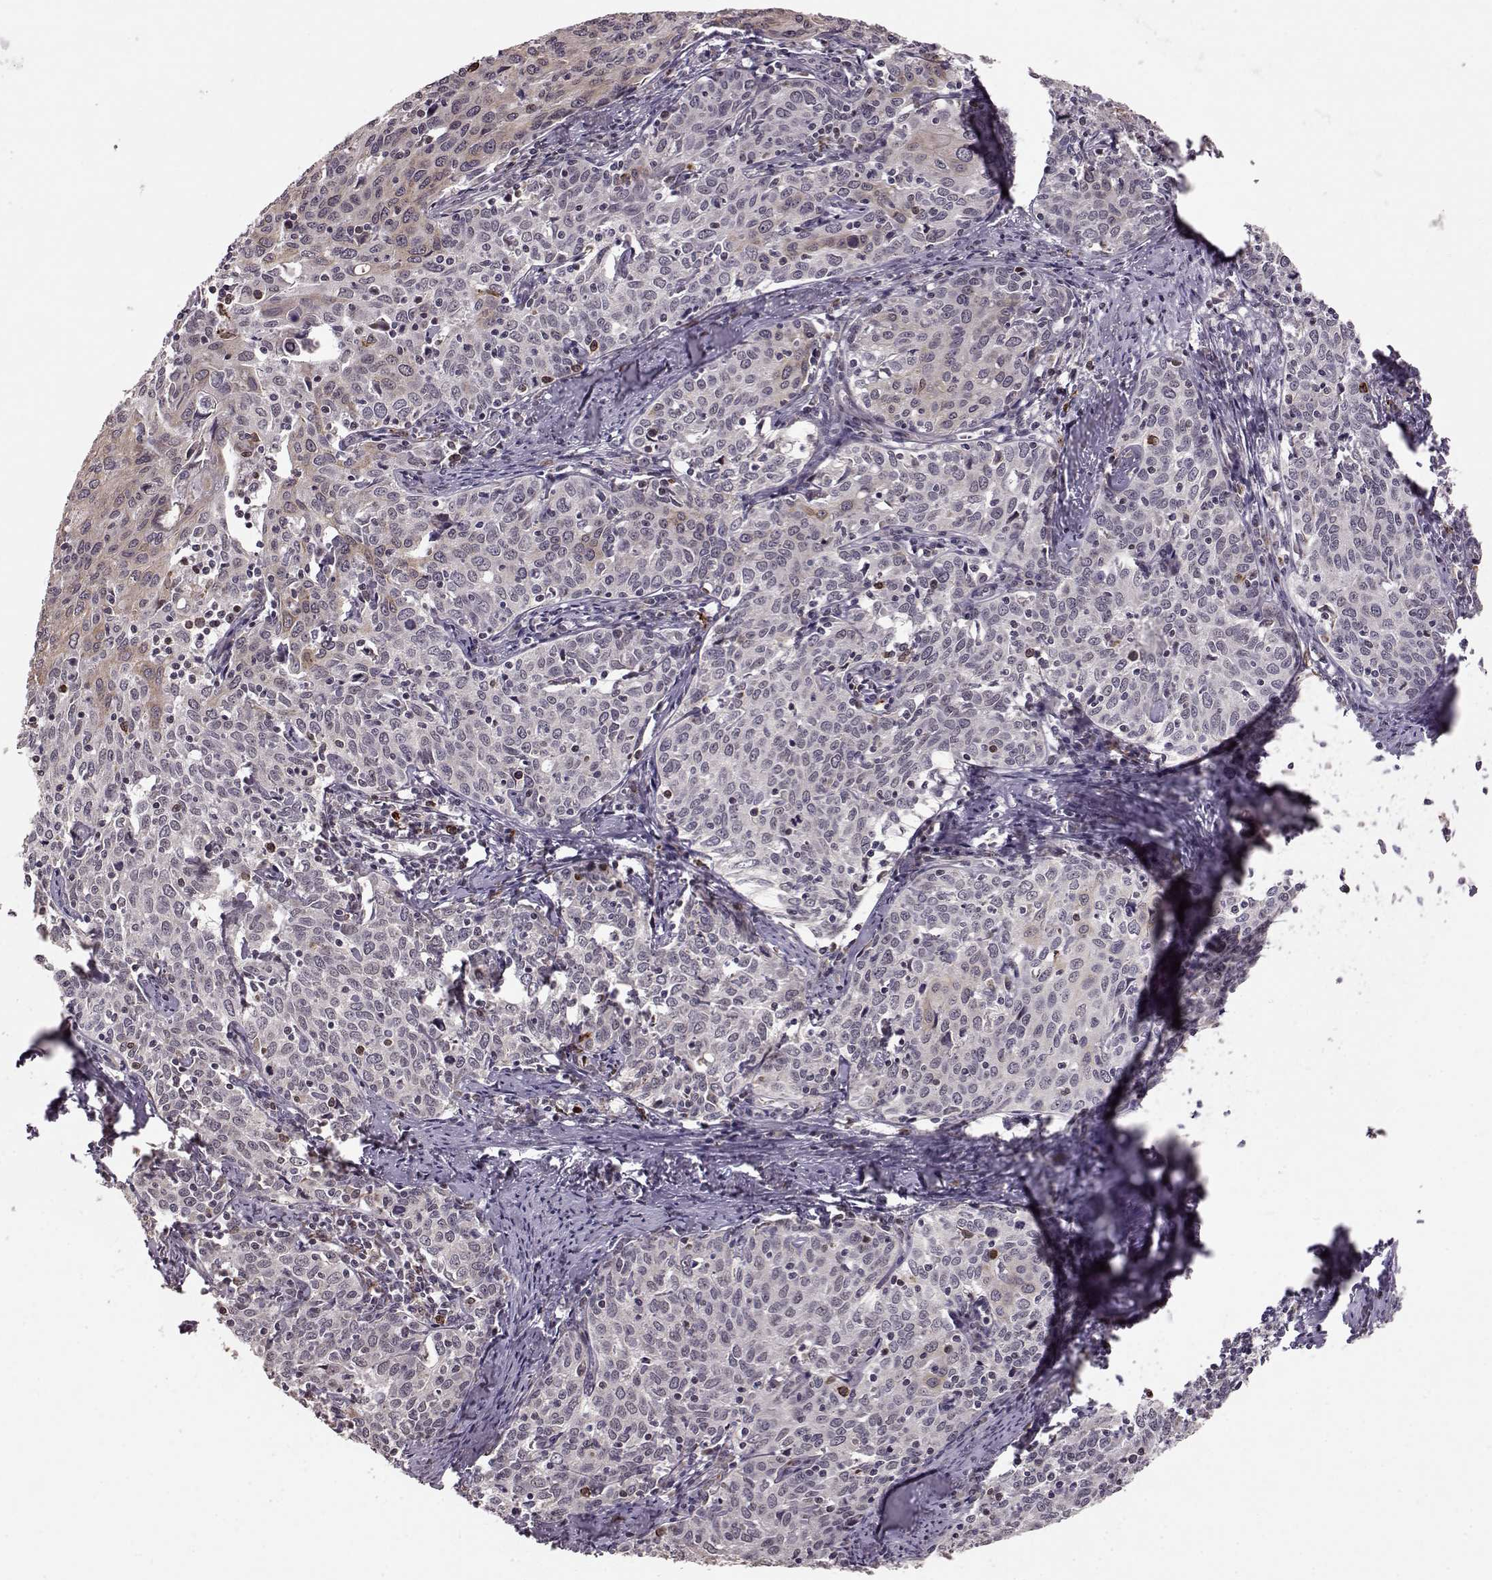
{"staining": {"intensity": "weak", "quantity": "<25%", "location": "cytoplasmic/membranous"}, "tissue": "cervical cancer", "cell_type": "Tumor cells", "image_type": "cancer", "snomed": [{"axis": "morphology", "description": "Squamous cell carcinoma, NOS"}, {"axis": "topography", "description": "Cervix"}], "caption": "Immunohistochemistry of cervical cancer exhibits no expression in tumor cells.", "gene": "ELOVL5", "patient": {"sex": "female", "age": 62}}